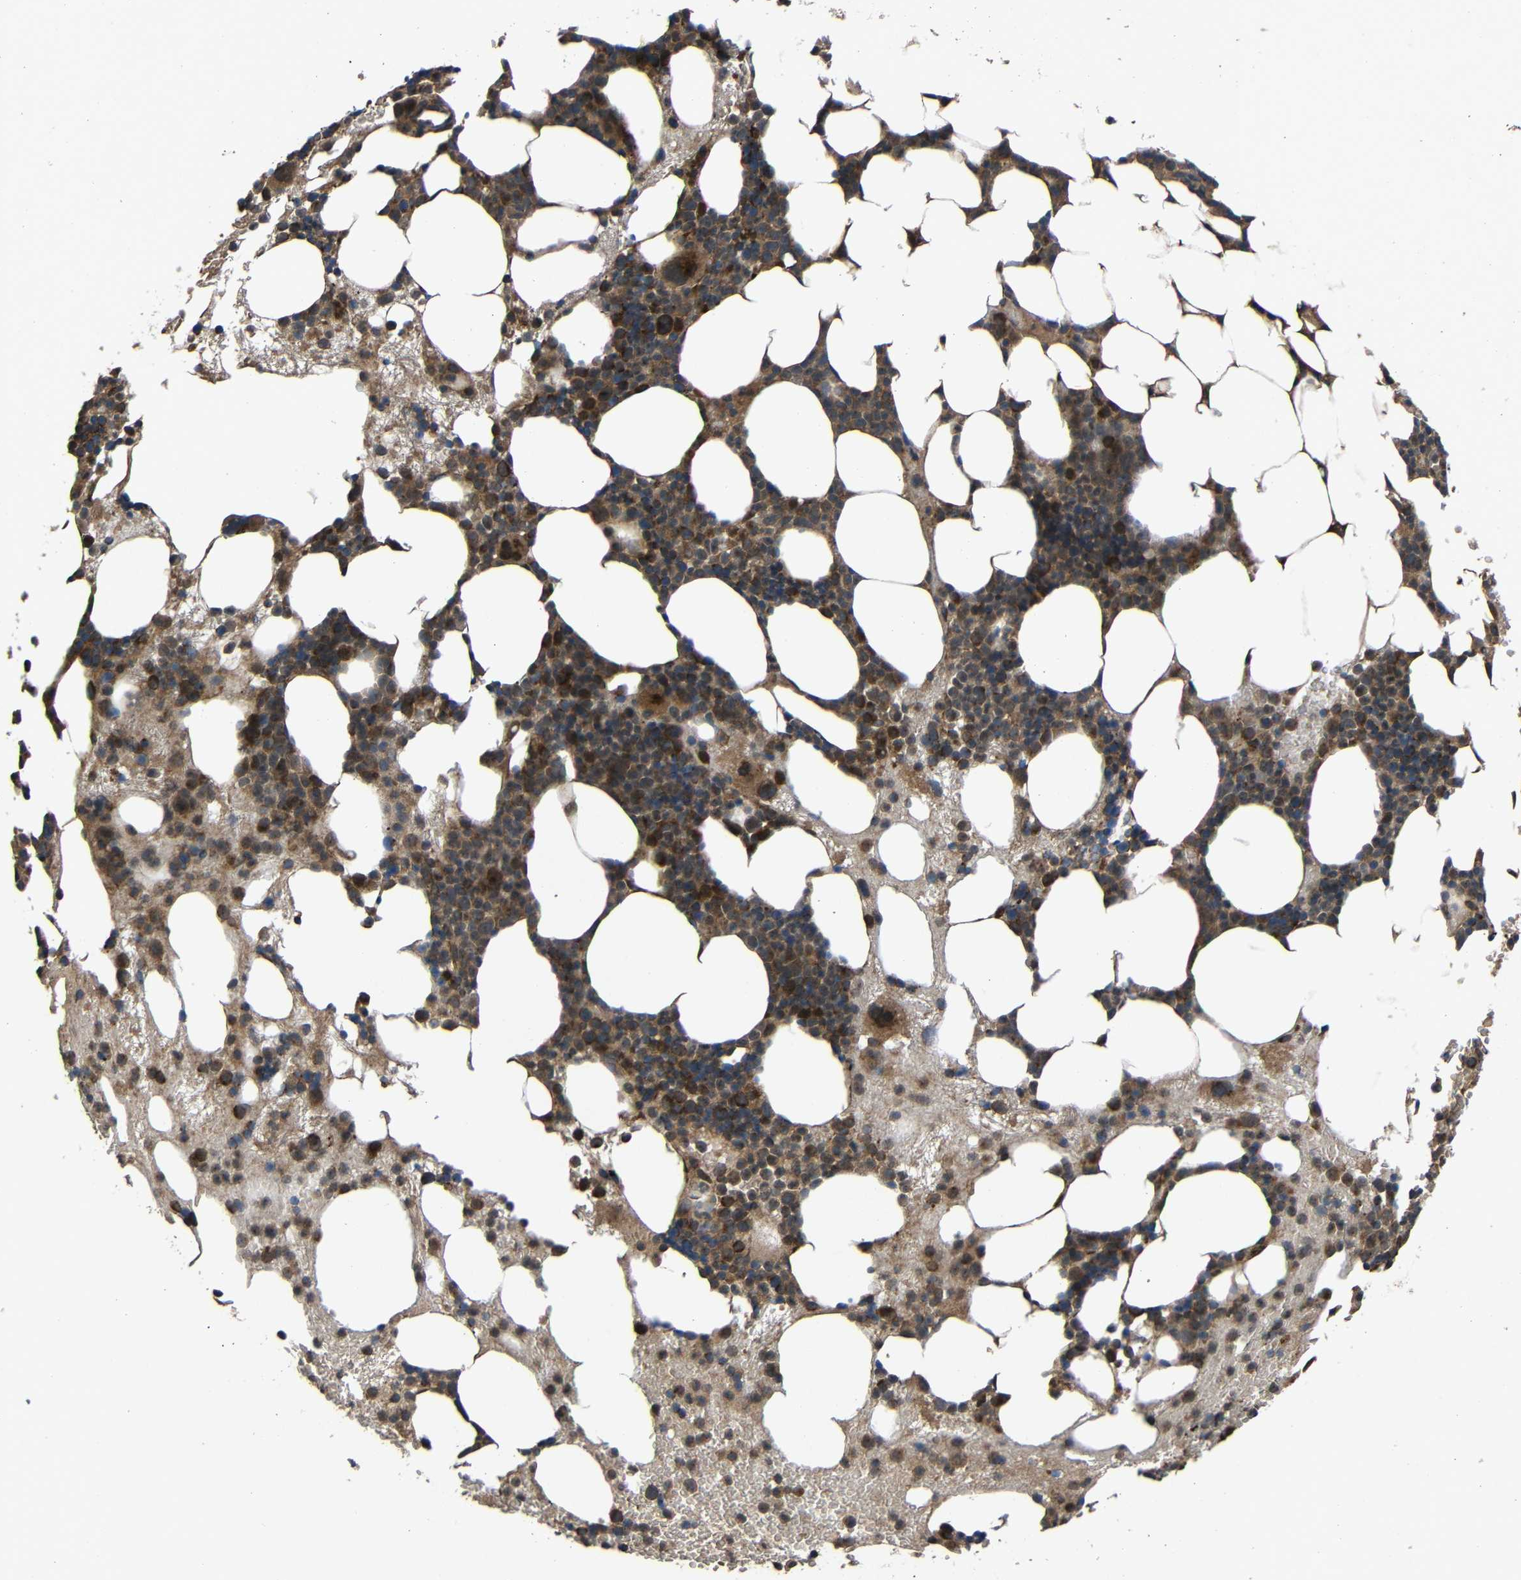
{"staining": {"intensity": "strong", "quantity": "25%-75%", "location": "cytoplasmic/membranous"}, "tissue": "bone marrow", "cell_type": "Hematopoietic cells", "image_type": "normal", "snomed": [{"axis": "morphology", "description": "Normal tissue, NOS"}, {"axis": "morphology", "description": "Inflammation, NOS"}, {"axis": "topography", "description": "Bone marrow"}], "caption": "High-magnification brightfield microscopy of benign bone marrow stained with DAB (3,3'-diaminobenzidine) (brown) and counterstained with hematoxylin (blue). hematopoietic cells exhibit strong cytoplasmic/membranous positivity is identified in approximately25%-75% of cells.", "gene": "C1GALT1", "patient": {"sex": "female", "age": 76}}